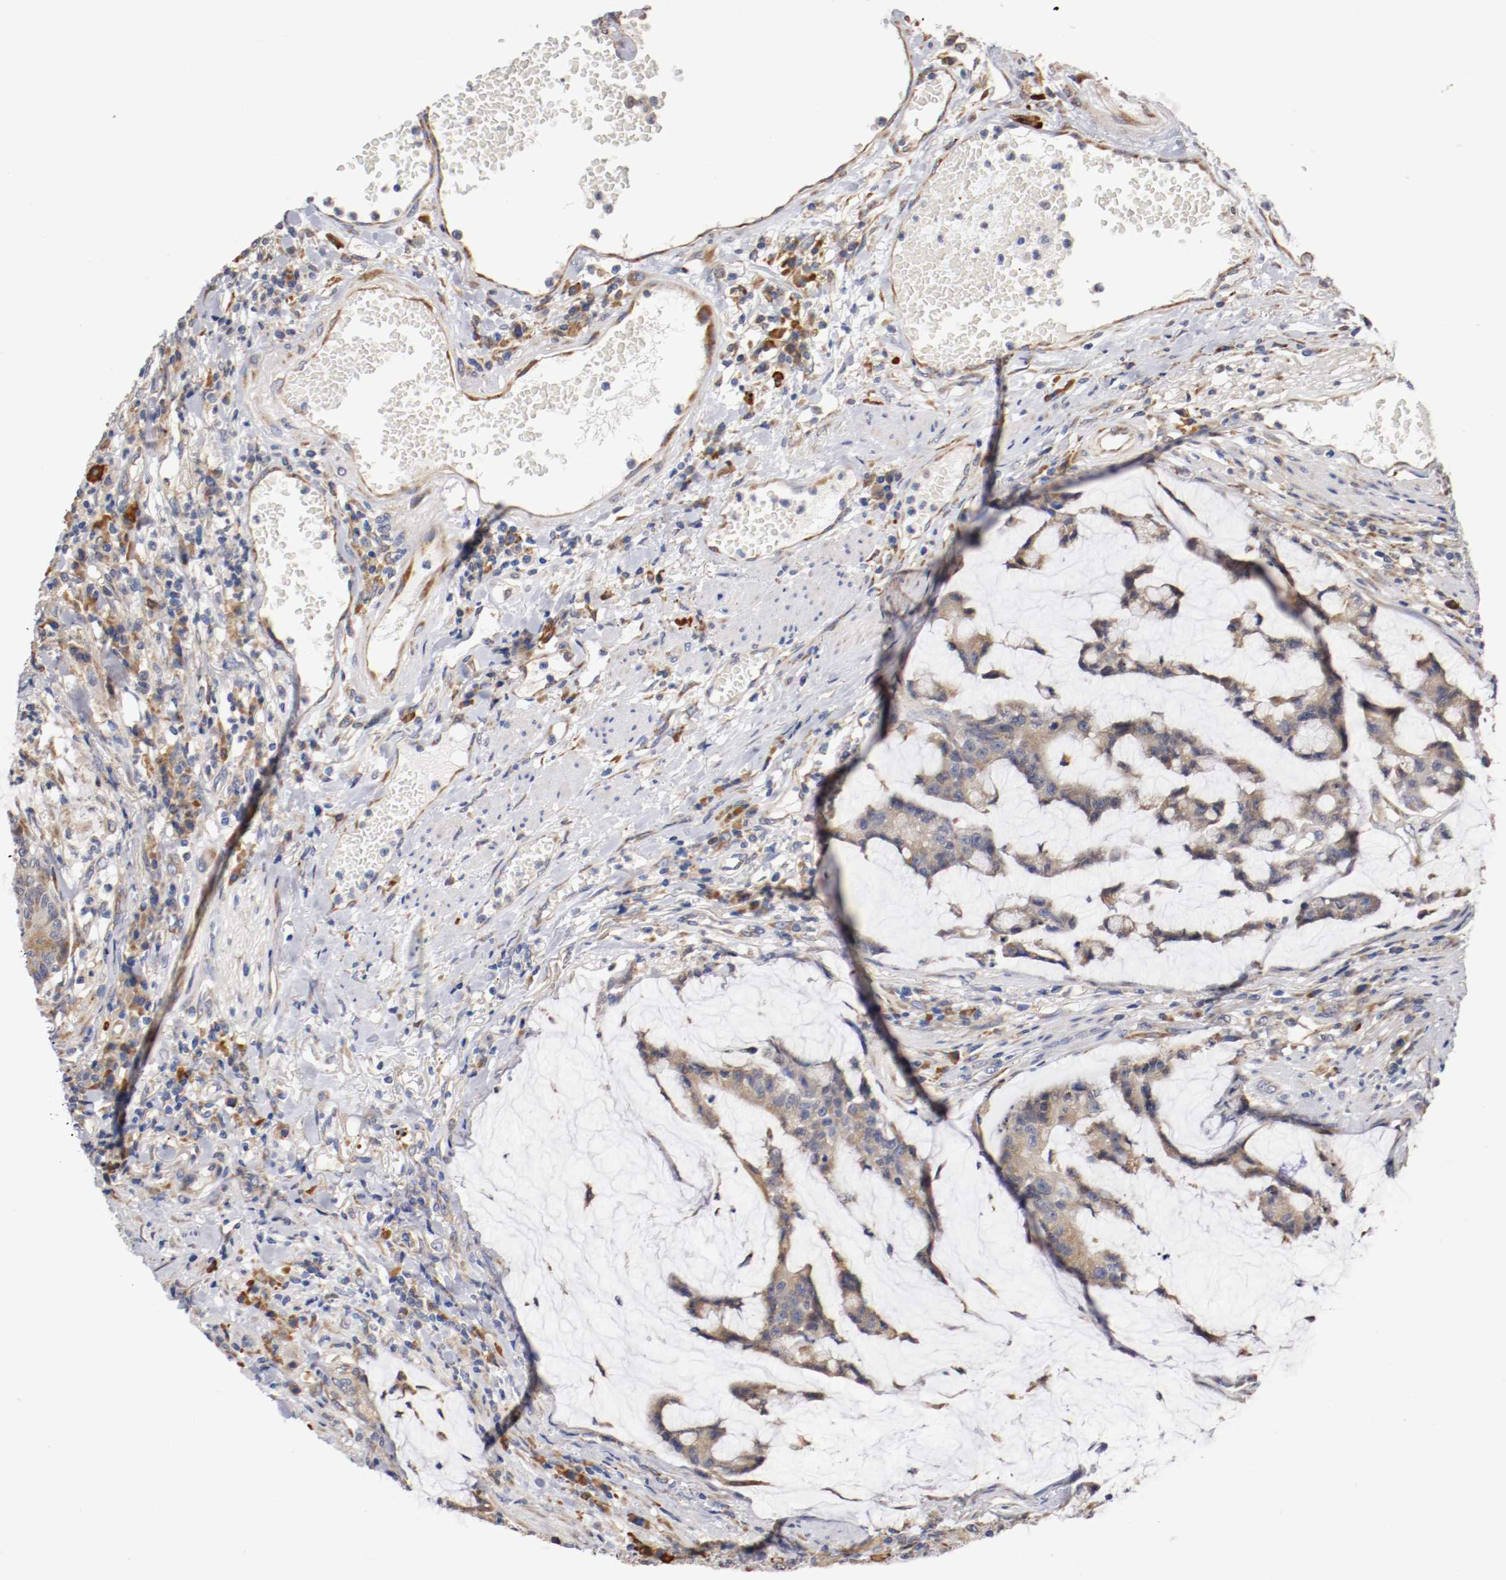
{"staining": {"intensity": "weak", "quantity": ">75%", "location": "cytoplasmic/membranous"}, "tissue": "colorectal cancer", "cell_type": "Tumor cells", "image_type": "cancer", "snomed": [{"axis": "morphology", "description": "Adenocarcinoma, NOS"}, {"axis": "topography", "description": "Colon"}], "caption": "Immunohistochemistry (IHC) (DAB (3,3'-diaminobenzidine)) staining of human colorectal cancer (adenocarcinoma) displays weak cytoplasmic/membranous protein staining in approximately >75% of tumor cells.", "gene": "TNFSF13", "patient": {"sex": "female", "age": 84}}